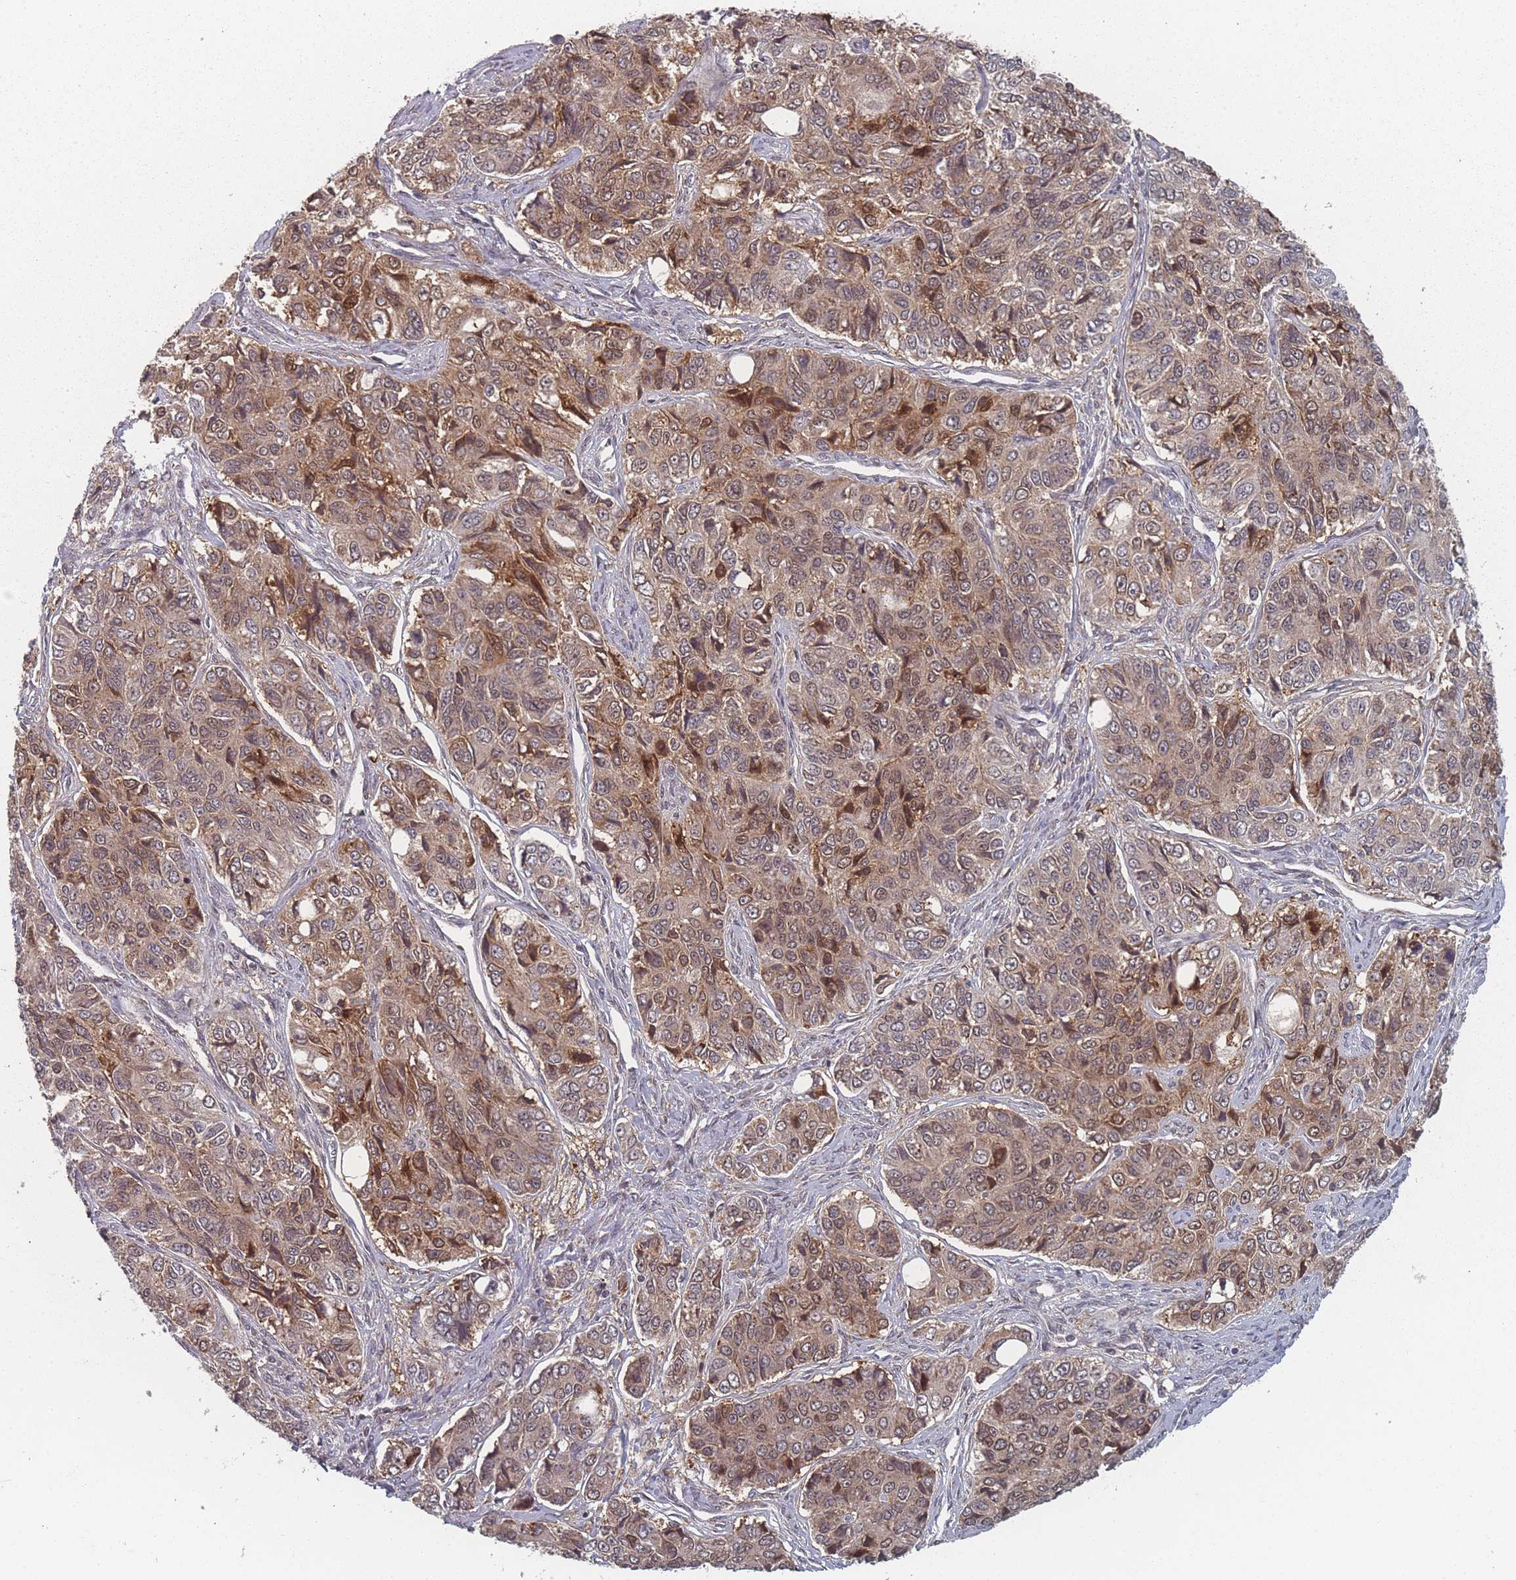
{"staining": {"intensity": "moderate", "quantity": ">75%", "location": "cytoplasmic/membranous,nuclear"}, "tissue": "ovarian cancer", "cell_type": "Tumor cells", "image_type": "cancer", "snomed": [{"axis": "morphology", "description": "Carcinoma, endometroid"}, {"axis": "topography", "description": "Ovary"}], "caption": "DAB (3,3'-diaminobenzidine) immunohistochemical staining of ovarian endometroid carcinoma reveals moderate cytoplasmic/membranous and nuclear protein positivity in approximately >75% of tumor cells.", "gene": "TBC1D25", "patient": {"sex": "female", "age": 51}}